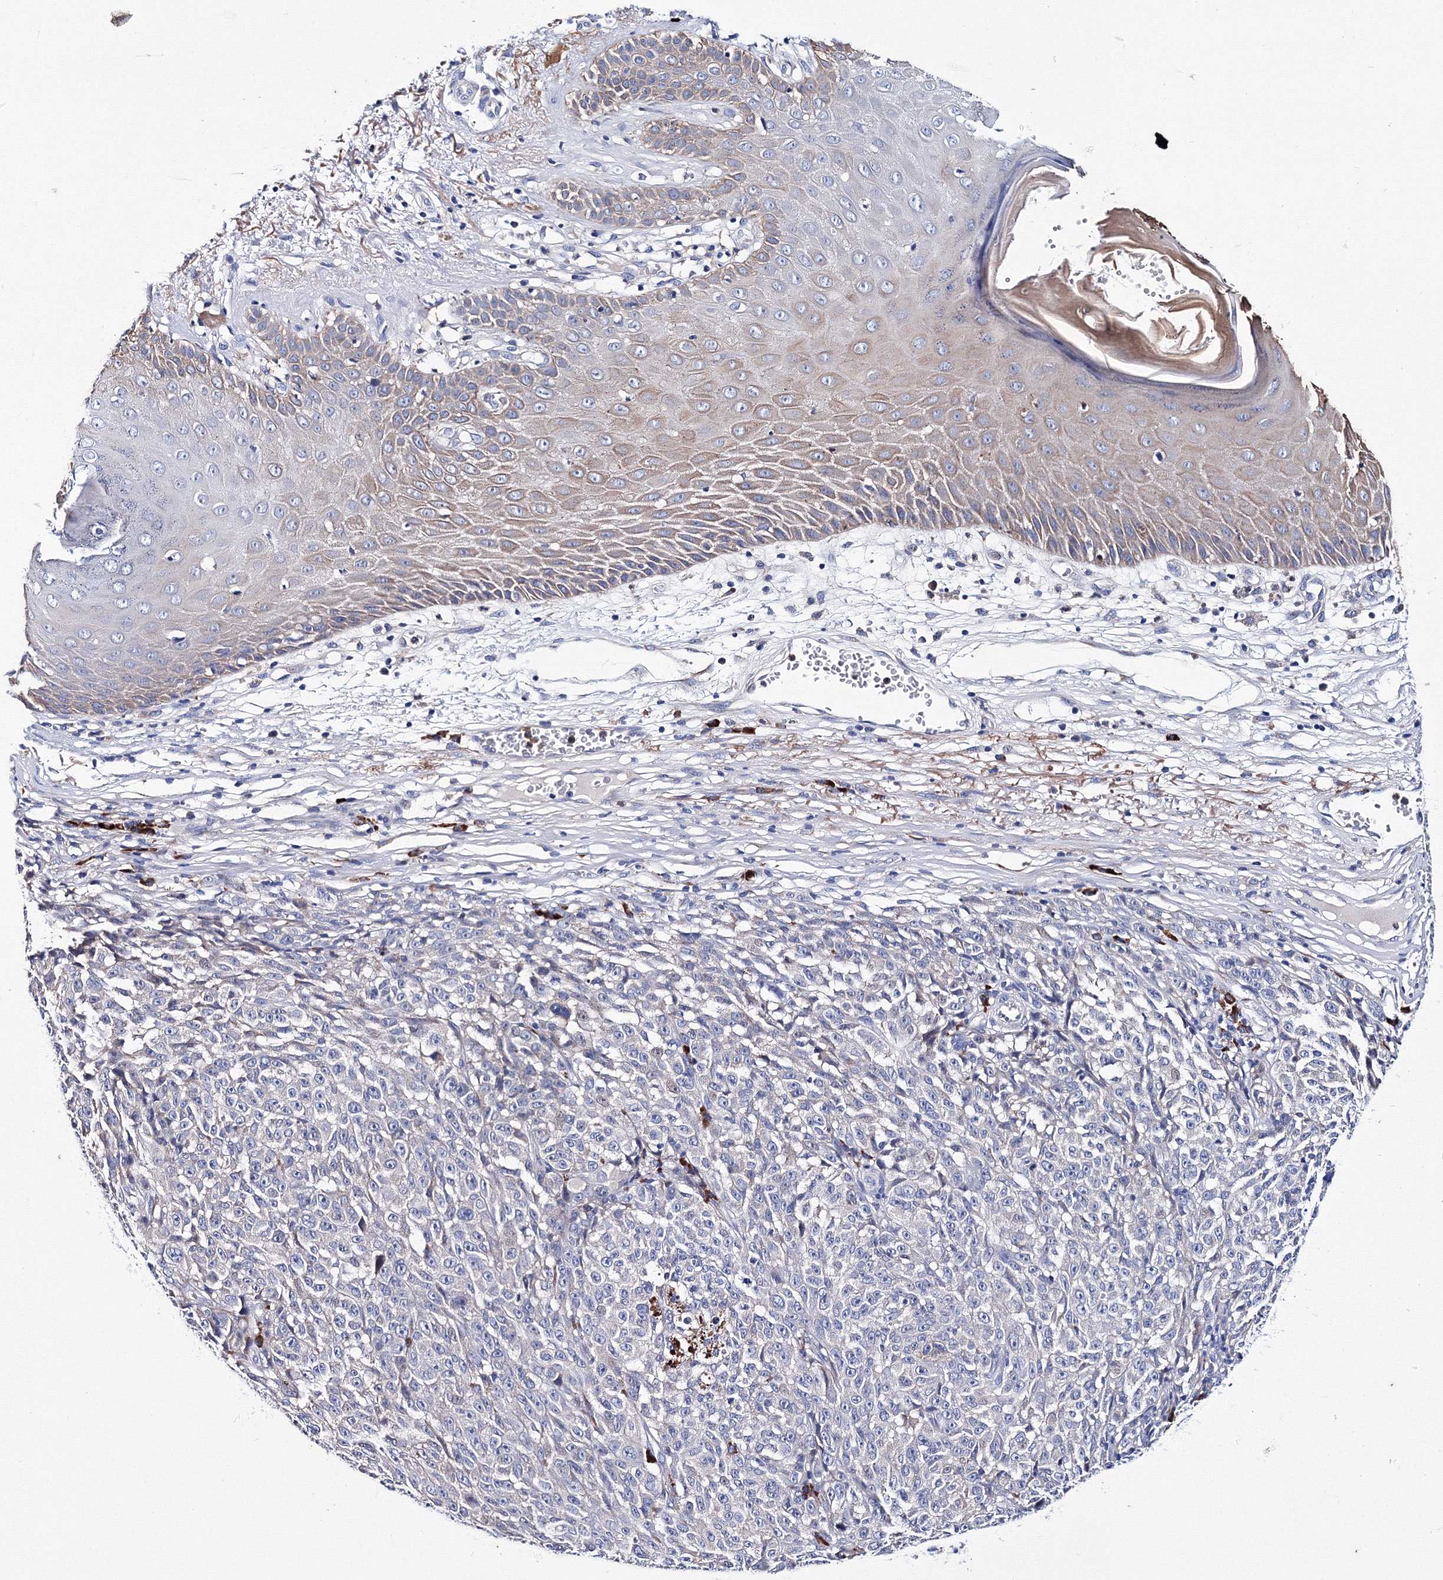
{"staining": {"intensity": "negative", "quantity": "none", "location": "none"}, "tissue": "melanoma", "cell_type": "Tumor cells", "image_type": "cancer", "snomed": [{"axis": "morphology", "description": "Malignant melanoma, NOS"}, {"axis": "topography", "description": "Skin"}], "caption": "A high-resolution image shows immunohistochemistry (IHC) staining of malignant melanoma, which displays no significant positivity in tumor cells. (DAB IHC visualized using brightfield microscopy, high magnification).", "gene": "TRPM2", "patient": {"sex": "female", "age": 82}}